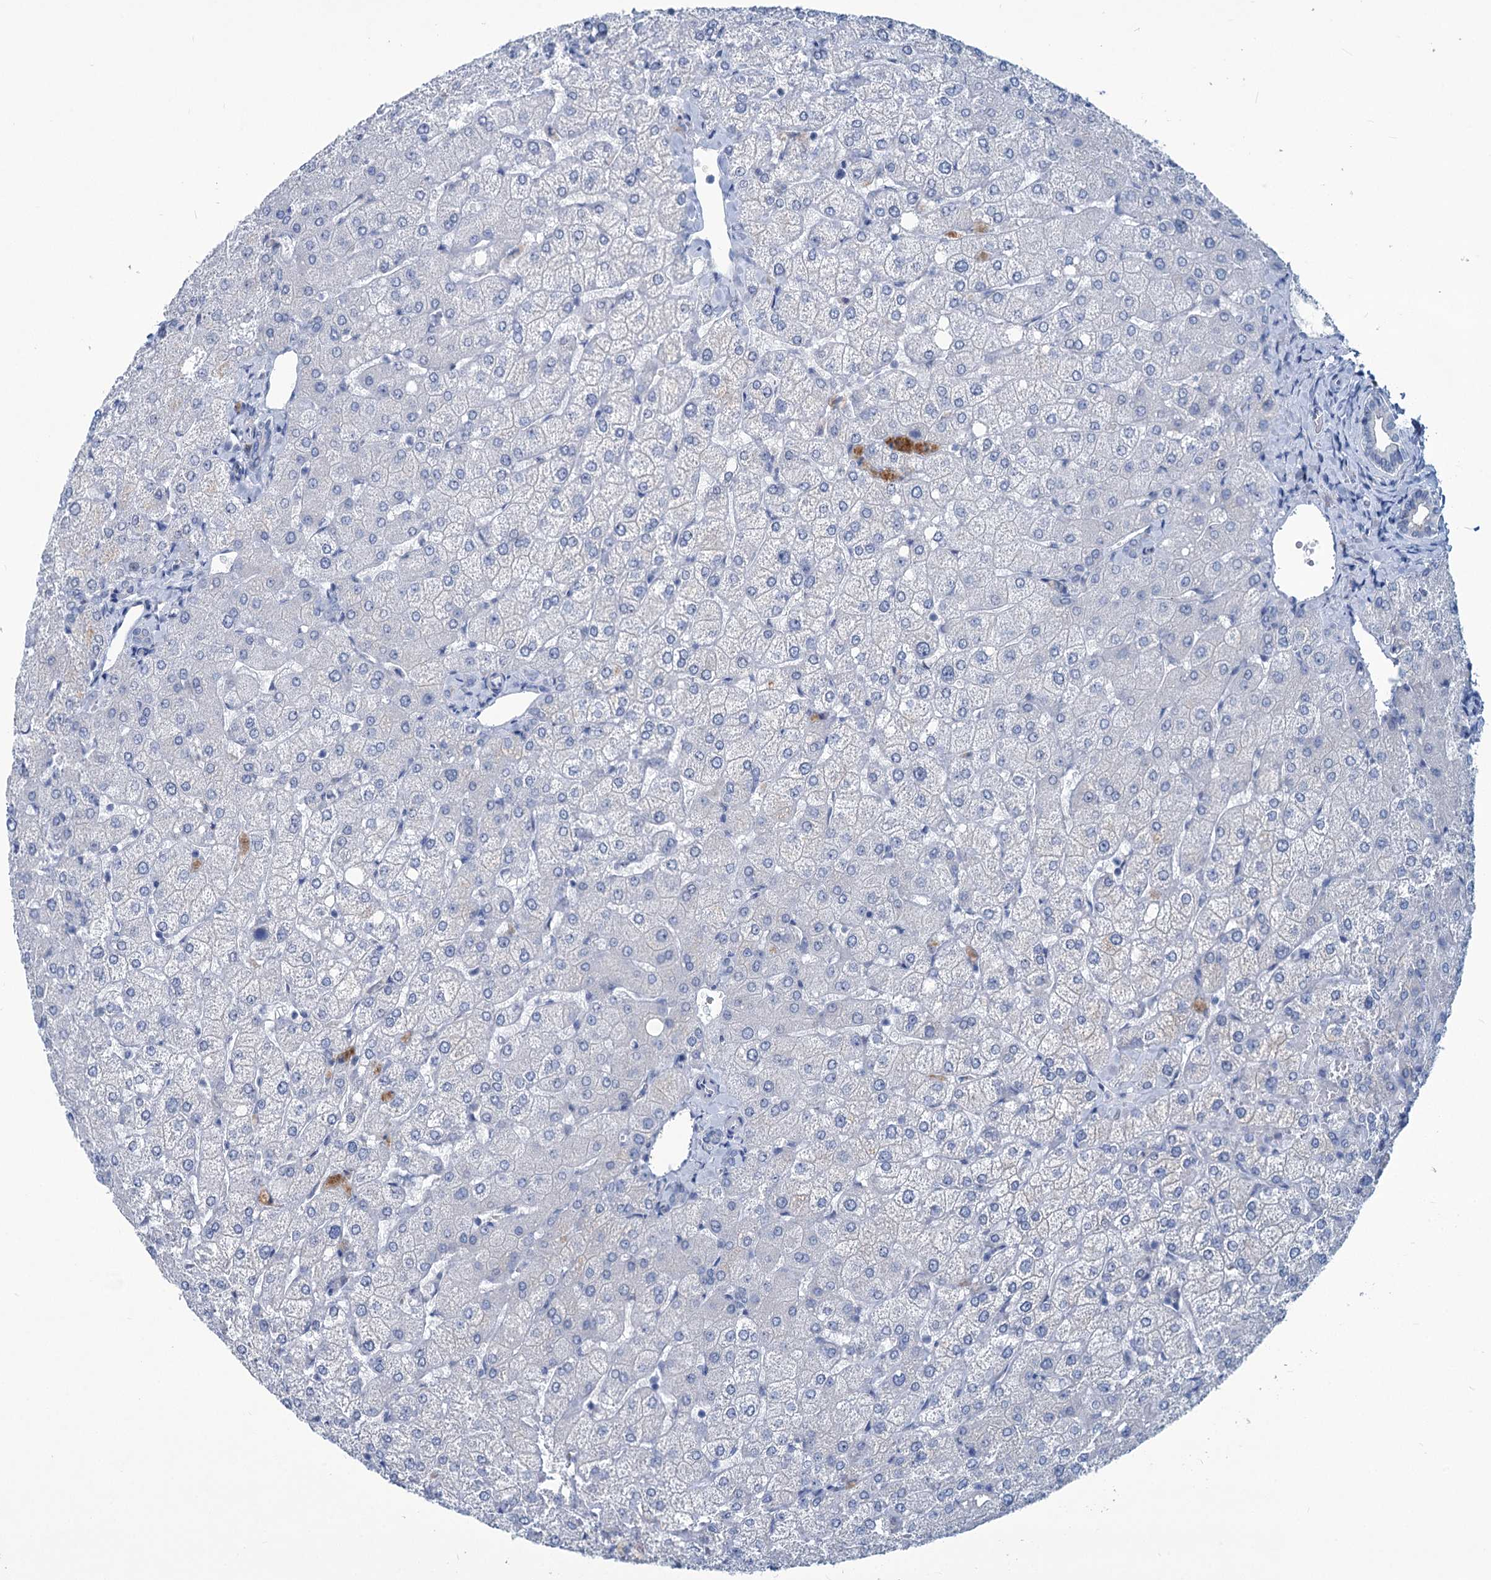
{"staining": {"intensity": "negative", "quantity": "none", "location": "none"}, "tissue": "liver", "cell_type": "Cholangiocytes", "image_type": "normal", "snomed": [{"axis": "morphology", "description": "Normal tissue, NOS"}, {"axis": "topography", "description": "Liver"}], "caption": "An image of liver stained for a protein displays no brown staining in cholangiocytes. (Stains: DAB (3,3'-diaminobenzidine) IHC with hematoxylin counter stain, Microscopy: brightfield microscopy at high magnification).", "gene": "NEU3", "patient": {"sex": "female", "age": 54}}